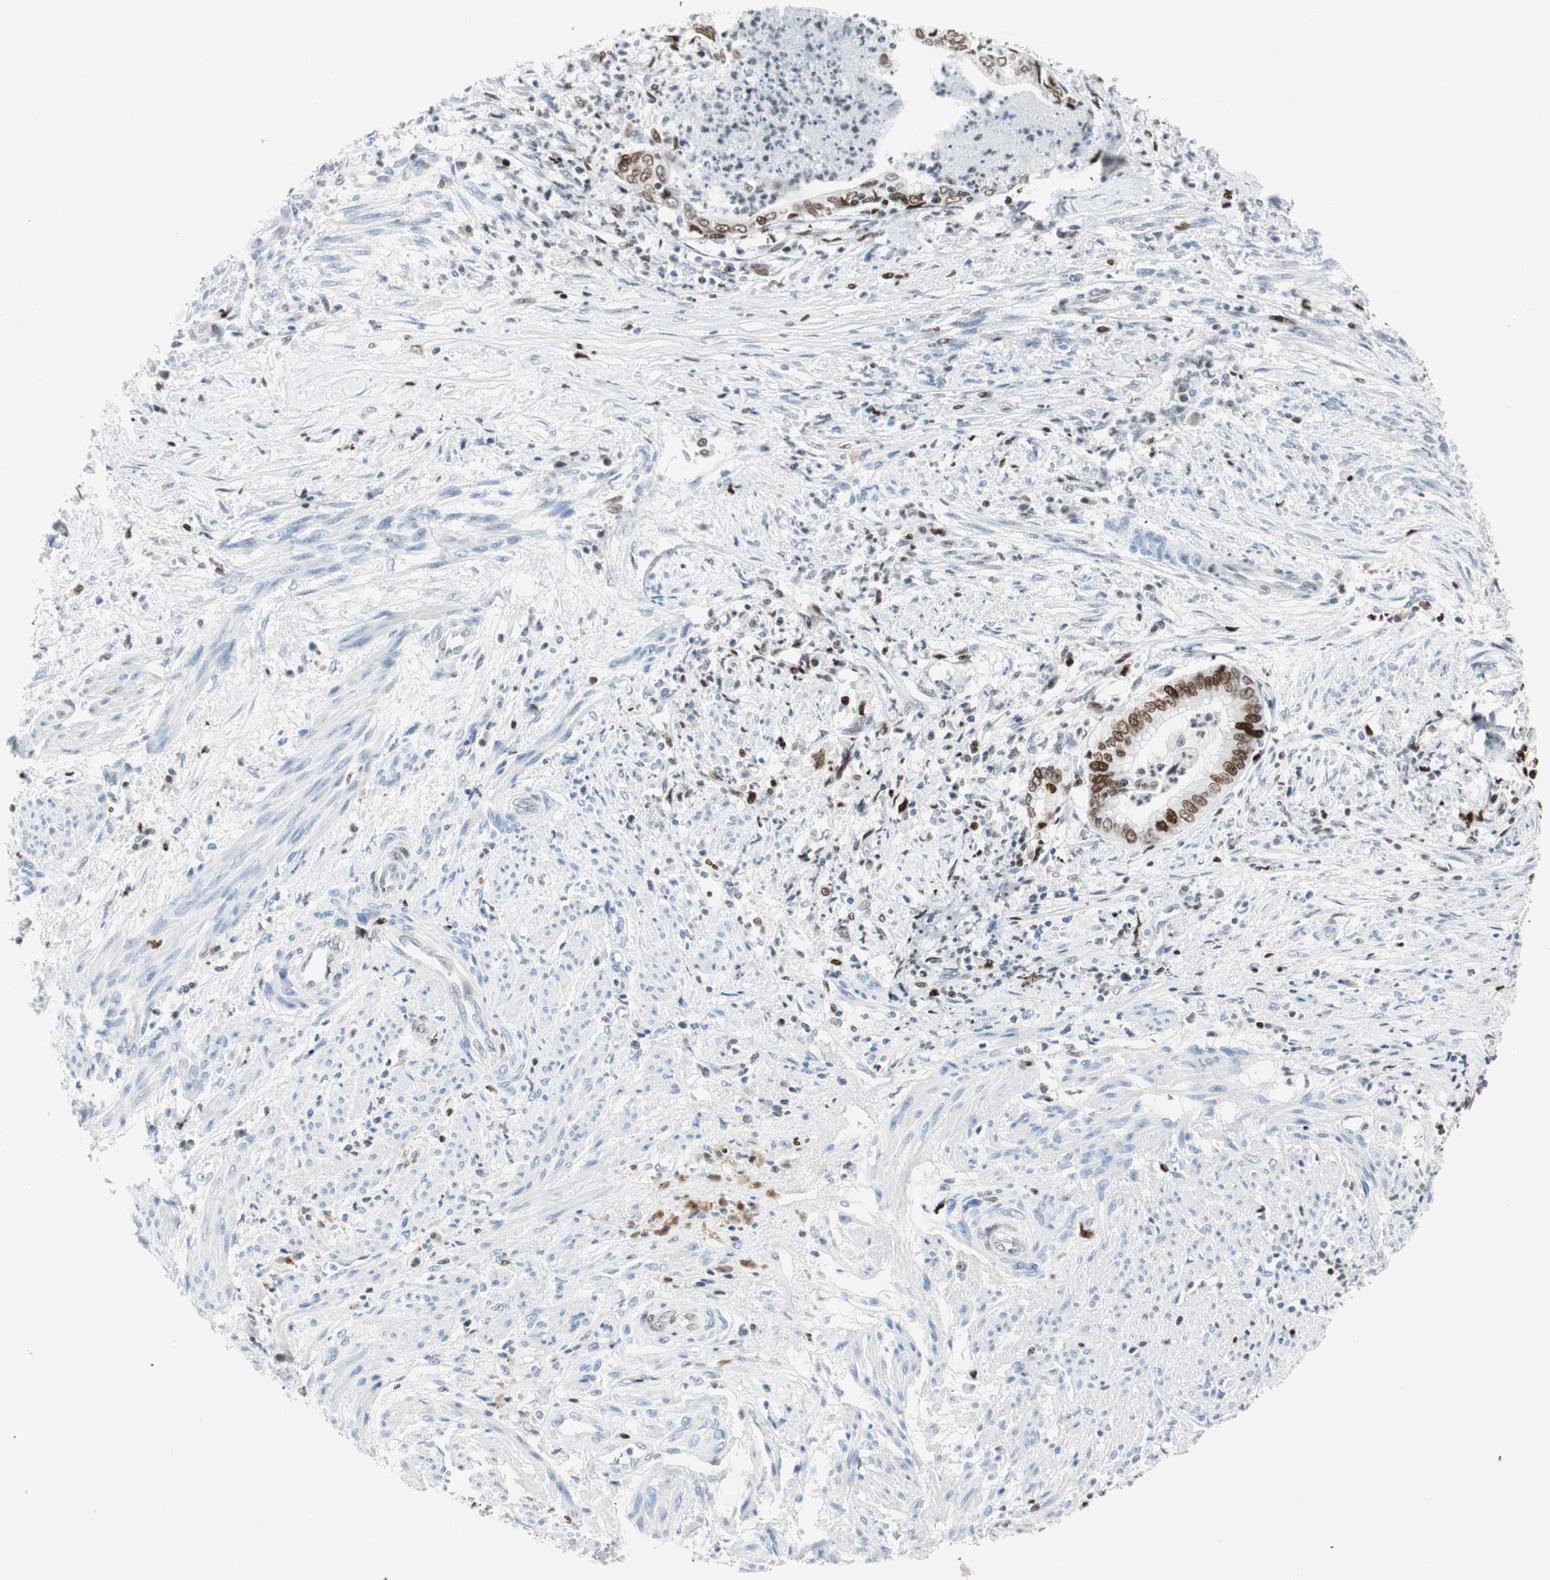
{"staining": {"intensity": "moderate", "quantity": ">75%", "location": "nuclear"}, "tissue": "endometrial cancer", "cell_type": "Tumor cells", "image_type": "cancer", "snomed": [{"axis": "morphology", "description": "Necrosis, NOS"}, {"axis": "morphology", "description": "Adenocarcinoma, NOS"}, {"axis": "topography", "description": "Endometrium"}], "caption": "The immunohistochemical stain labels moderate nuclear staining in tumor cells of endometrial cancer tissue.", "gene": "EZH2", "patient": {"sex": "female", "age": 79}}